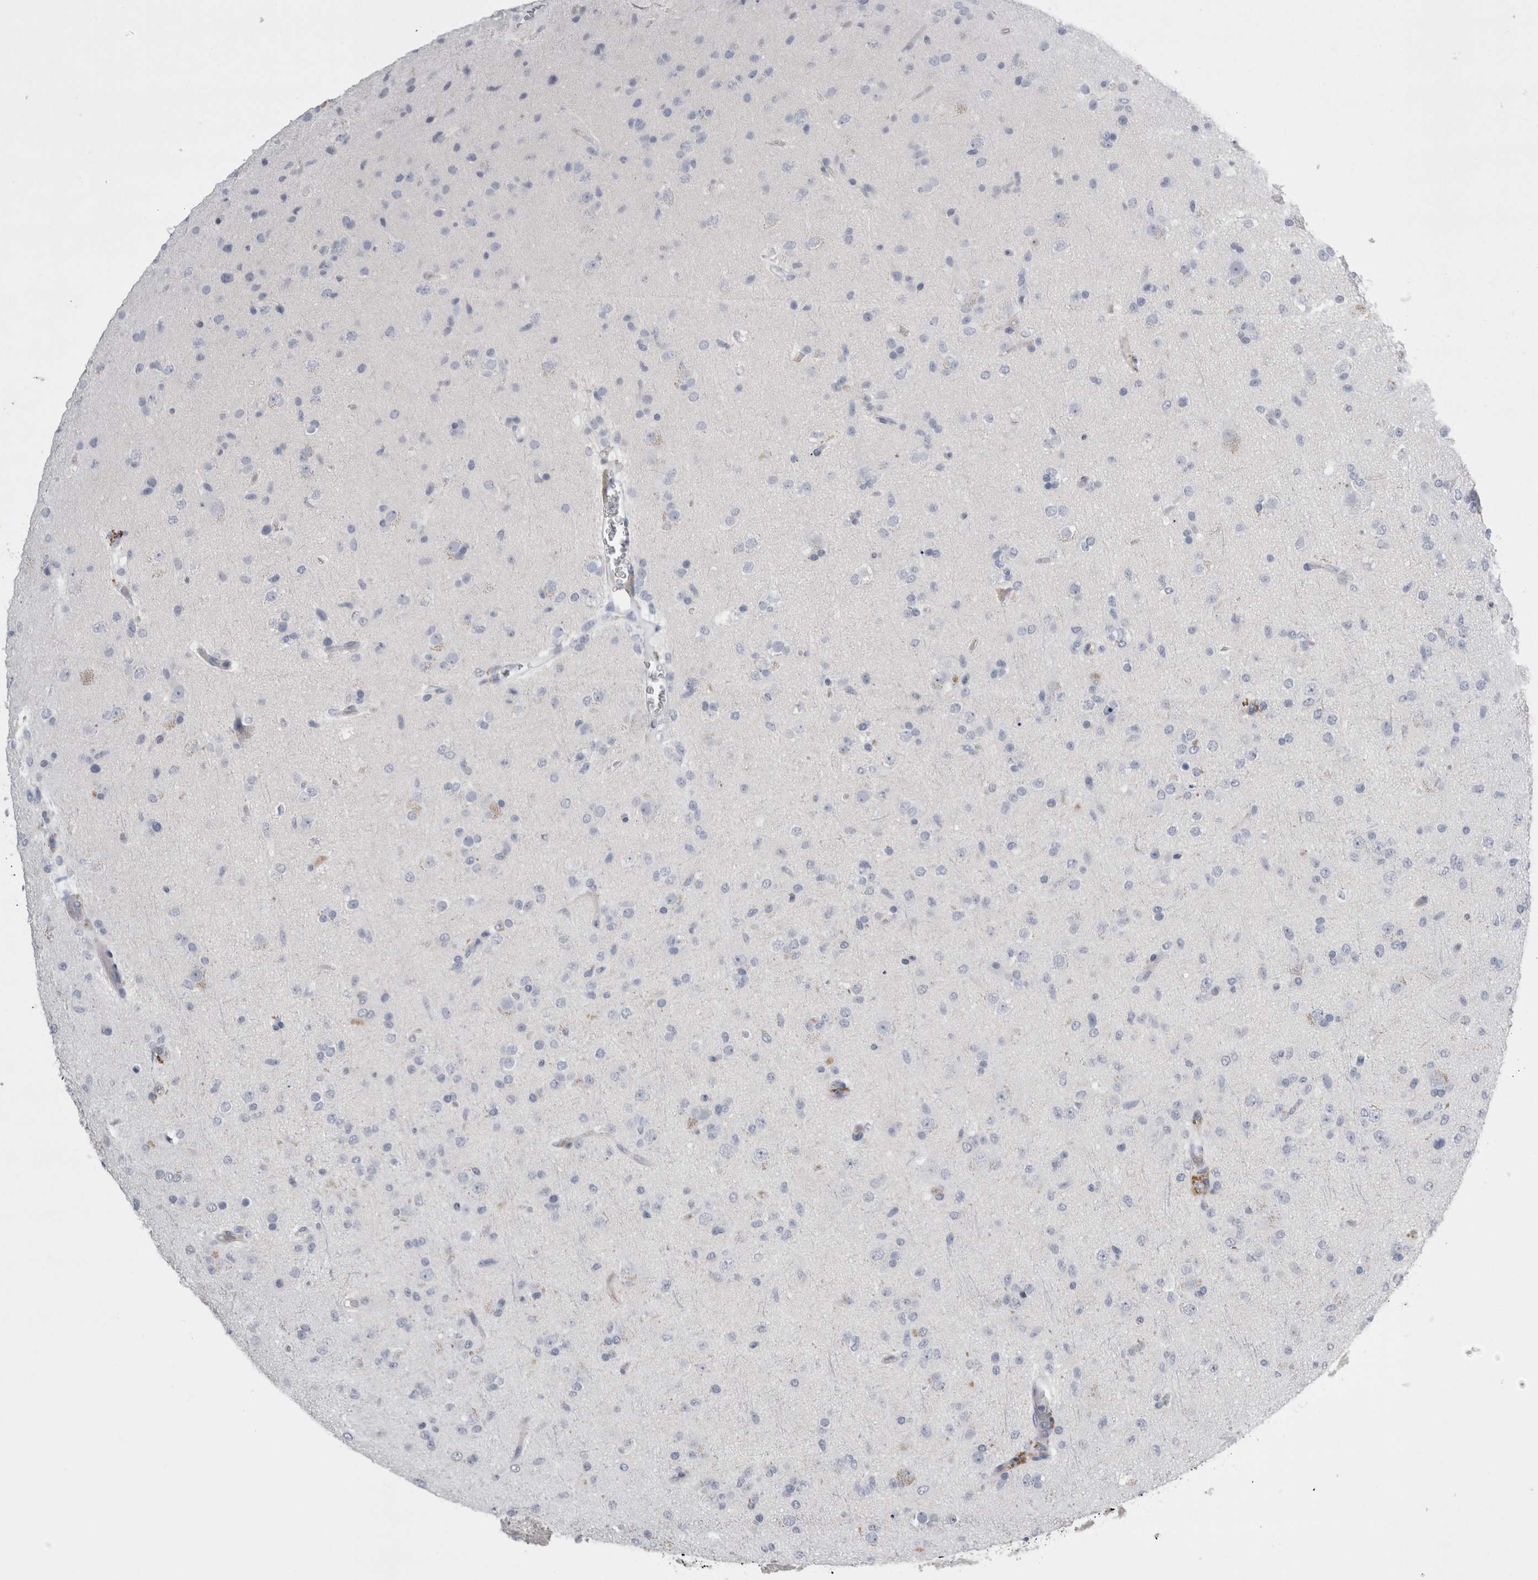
{"staining": {"intensity": "negative", "quantity": "none", "location": "none"}, "tissue": "glioma", "cell_type": "Tumor cells", "image_type": "cancer", "snomed": [{"axis": "morphology", "description": "Glioma, malignant, Low grade"}, {"axis": "topography", "description": "Brain"}], "caption": "Immunohistochemical staining of human glioma displays no significant expression in tumor cells.", "gene": "REG1A", "patient": {"sex": "male", "age": 65}}